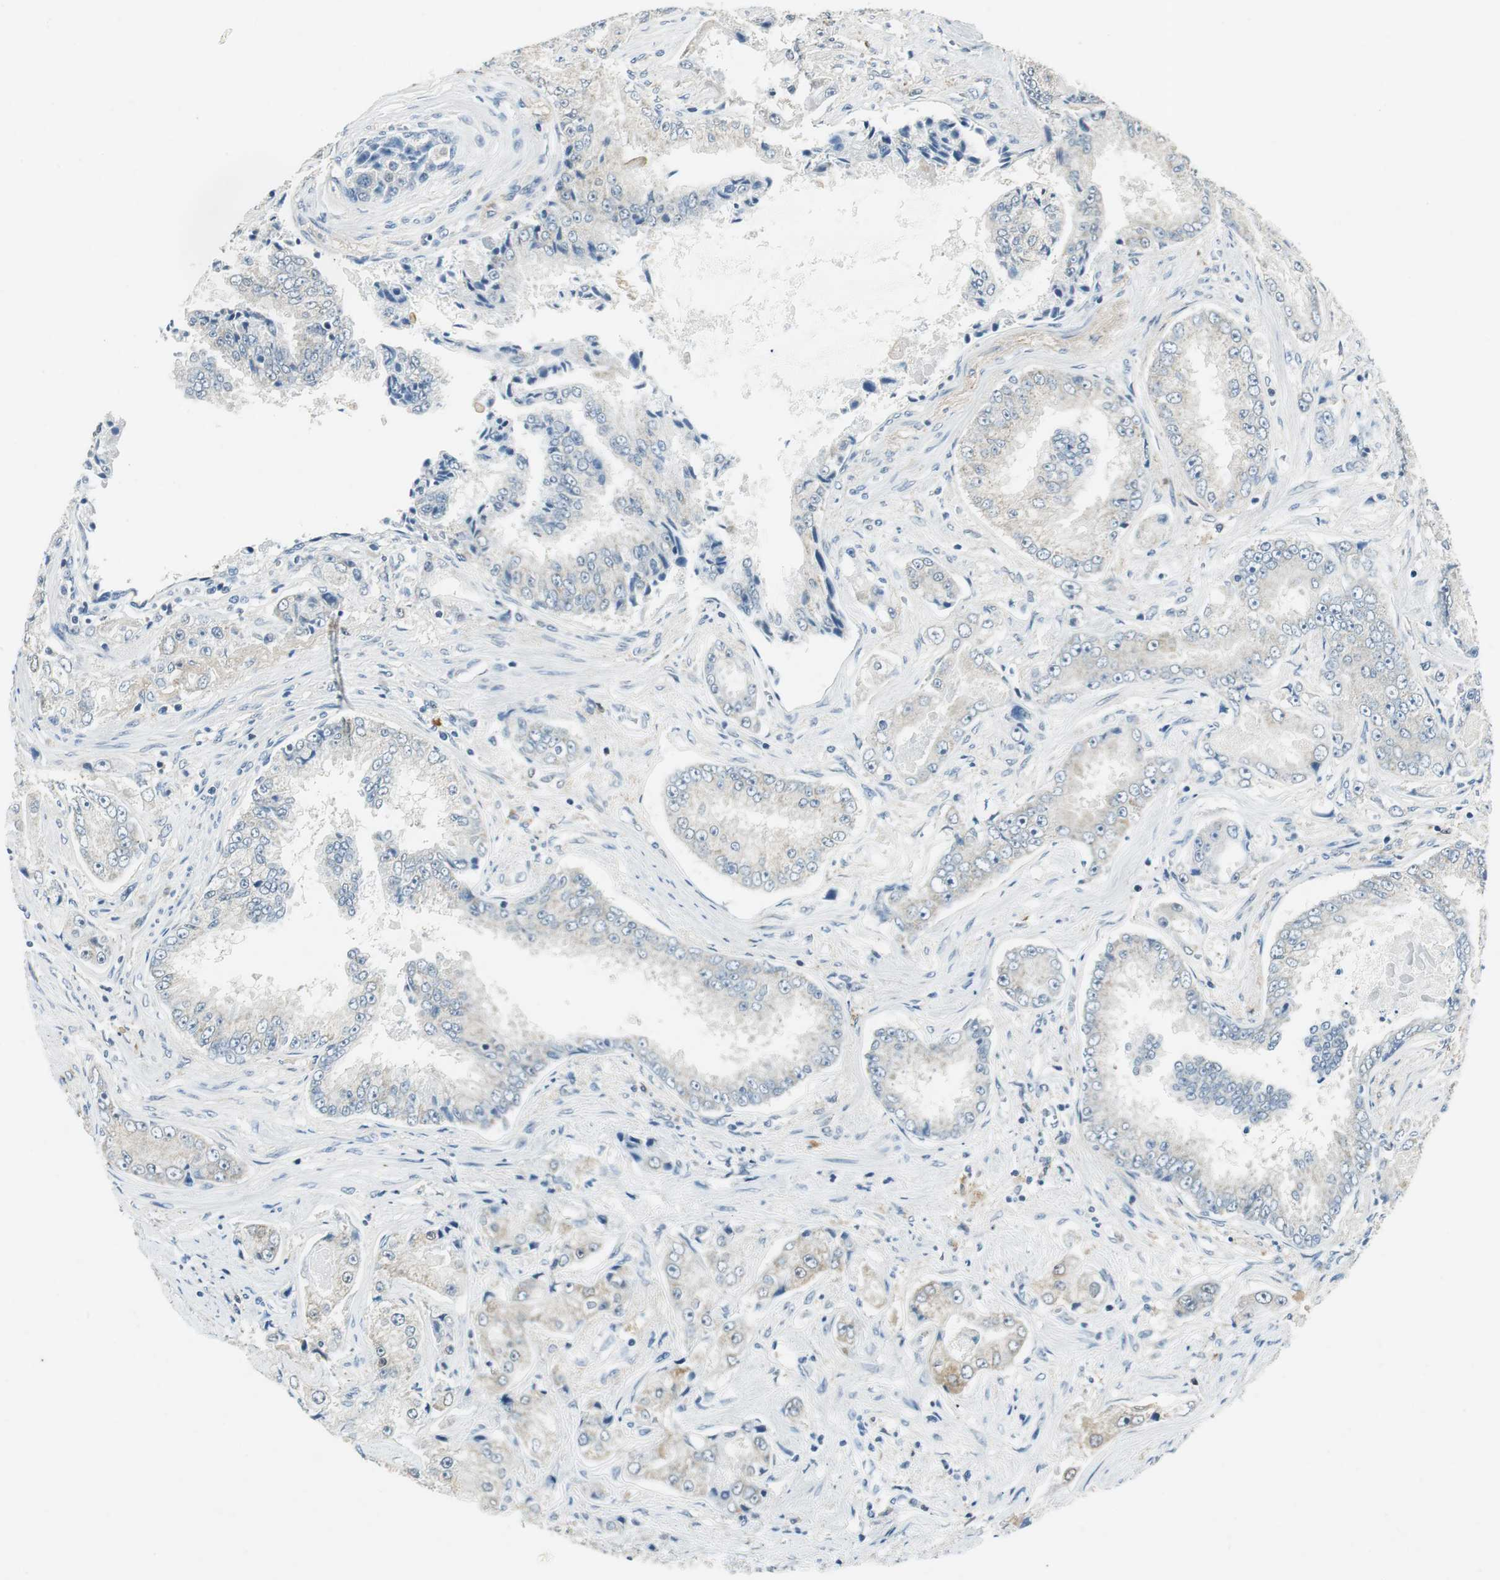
{"staining": {"intensity": "weak", "quantity": "<25%", "location": "cytoplasmic/membranous"}, "tissue": "prostate cancer", "cell_type": "Tumor cells", "image_type": "cancer", "snomed": [{"axis": "morphology", "description": "Adenocarcinoma, High grade"}, {"axis": "topography", "description": "Prostate"}], "caption": "A high-resolution micrograph shows IHC staining of prostate cancer, which exhibits no significant staining in tumor cells. The staining is performed using DAB (3,3'-diaminobenzidine) brown chromogen with nuclei counter-stained in using hematoxylin.", "gene": "ME1", "patient": {"sex": "male", "age": 73}}